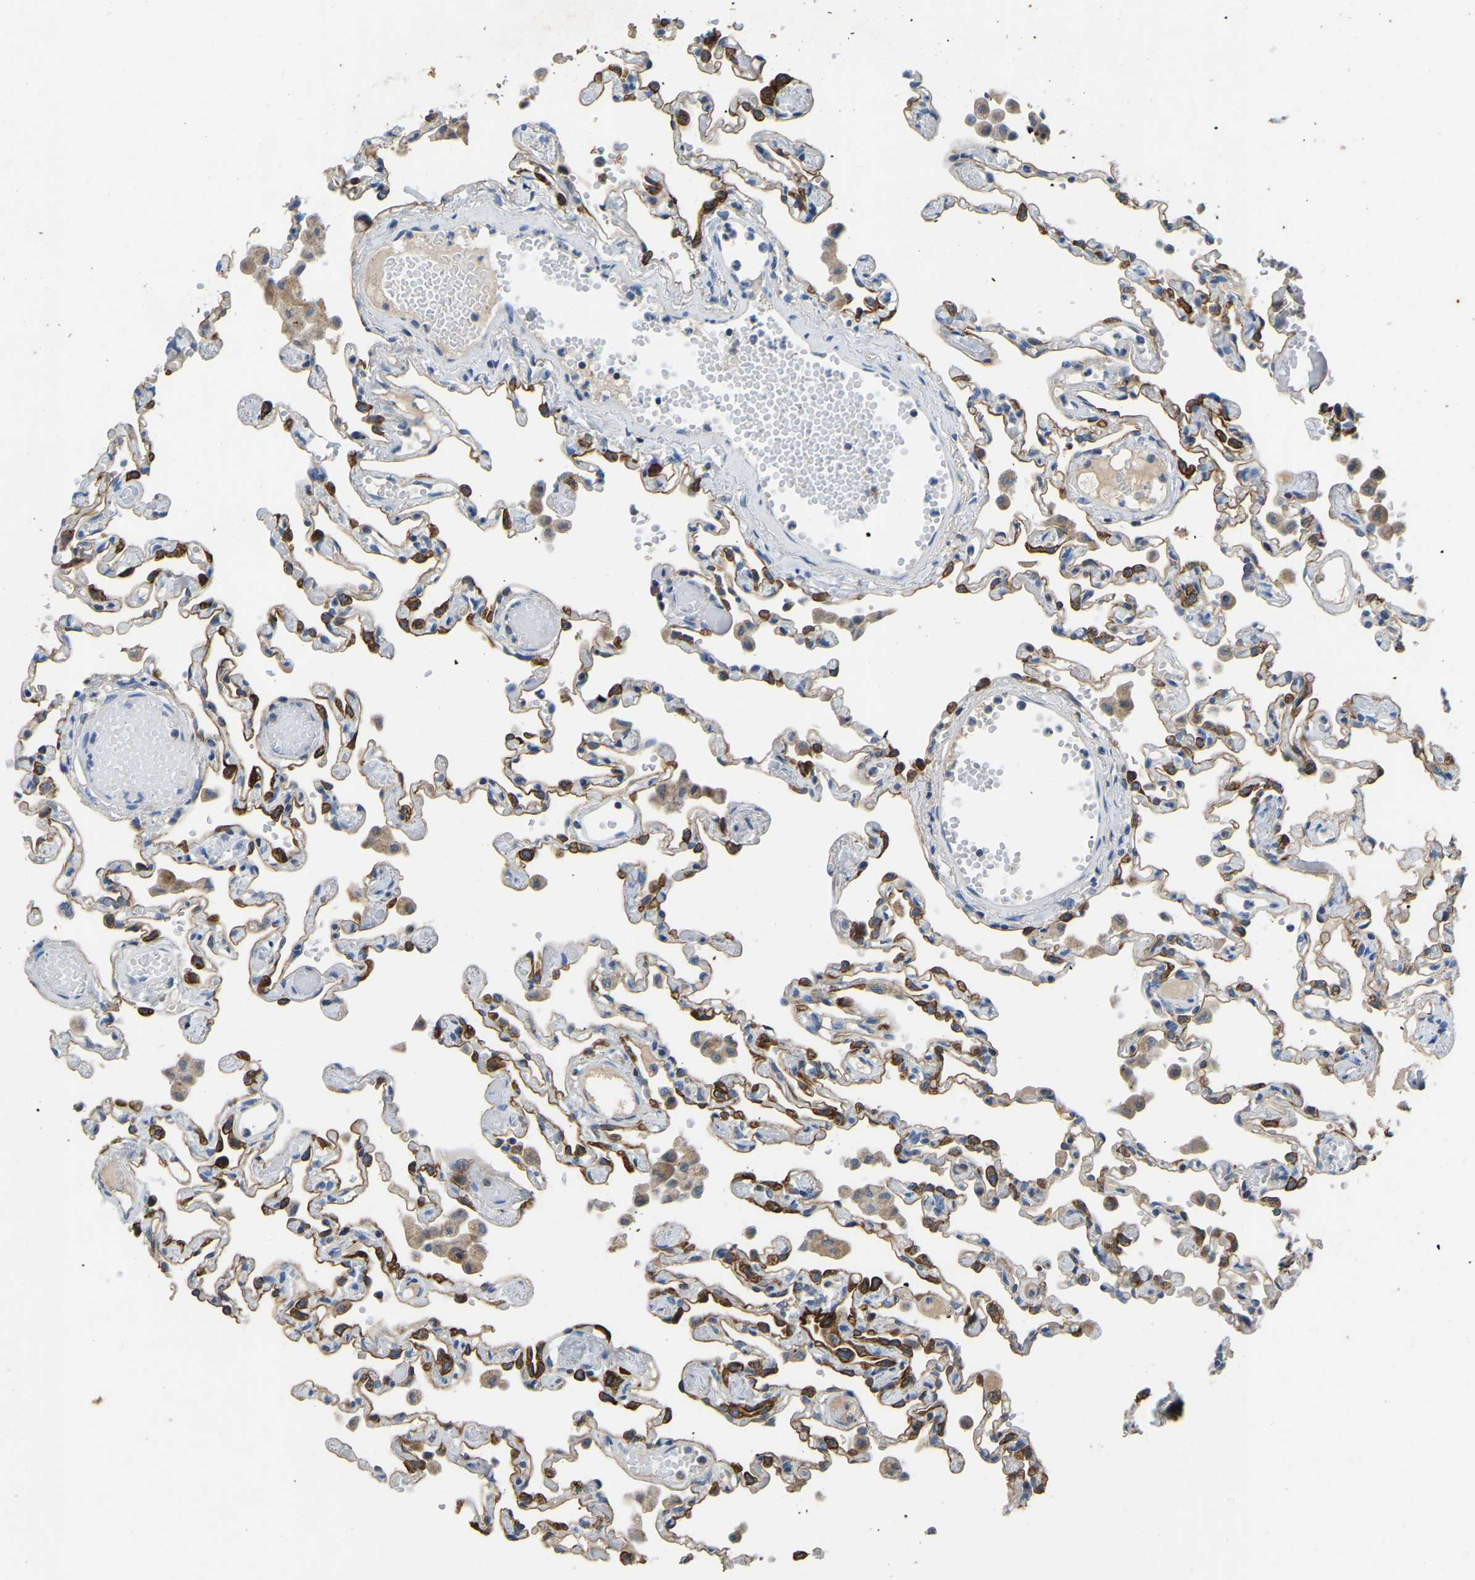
{"staining": {"intensity": "strong", "quantity": "<25%", "location": "cytoplasmic/membranous"}, "tissue": "lung", "cell_type": "Alveolar cells", "image_type": "normal", "snomed": [{"axis": "morphology", "description": "Normal tissue, NOS"}, {"axis": "topography", "description": "Bronchus"}, {"axis": "topography", "description": "Lung"}], "caption": "Immunohistochemical staining of unremarkable lung demonstrates <25% levels of strong cytoplasmic/membranous protein positivity in about <25% of alveolar cells.", "gene": "ZNF200", "patient": {"sex": "female", "age": 49}}